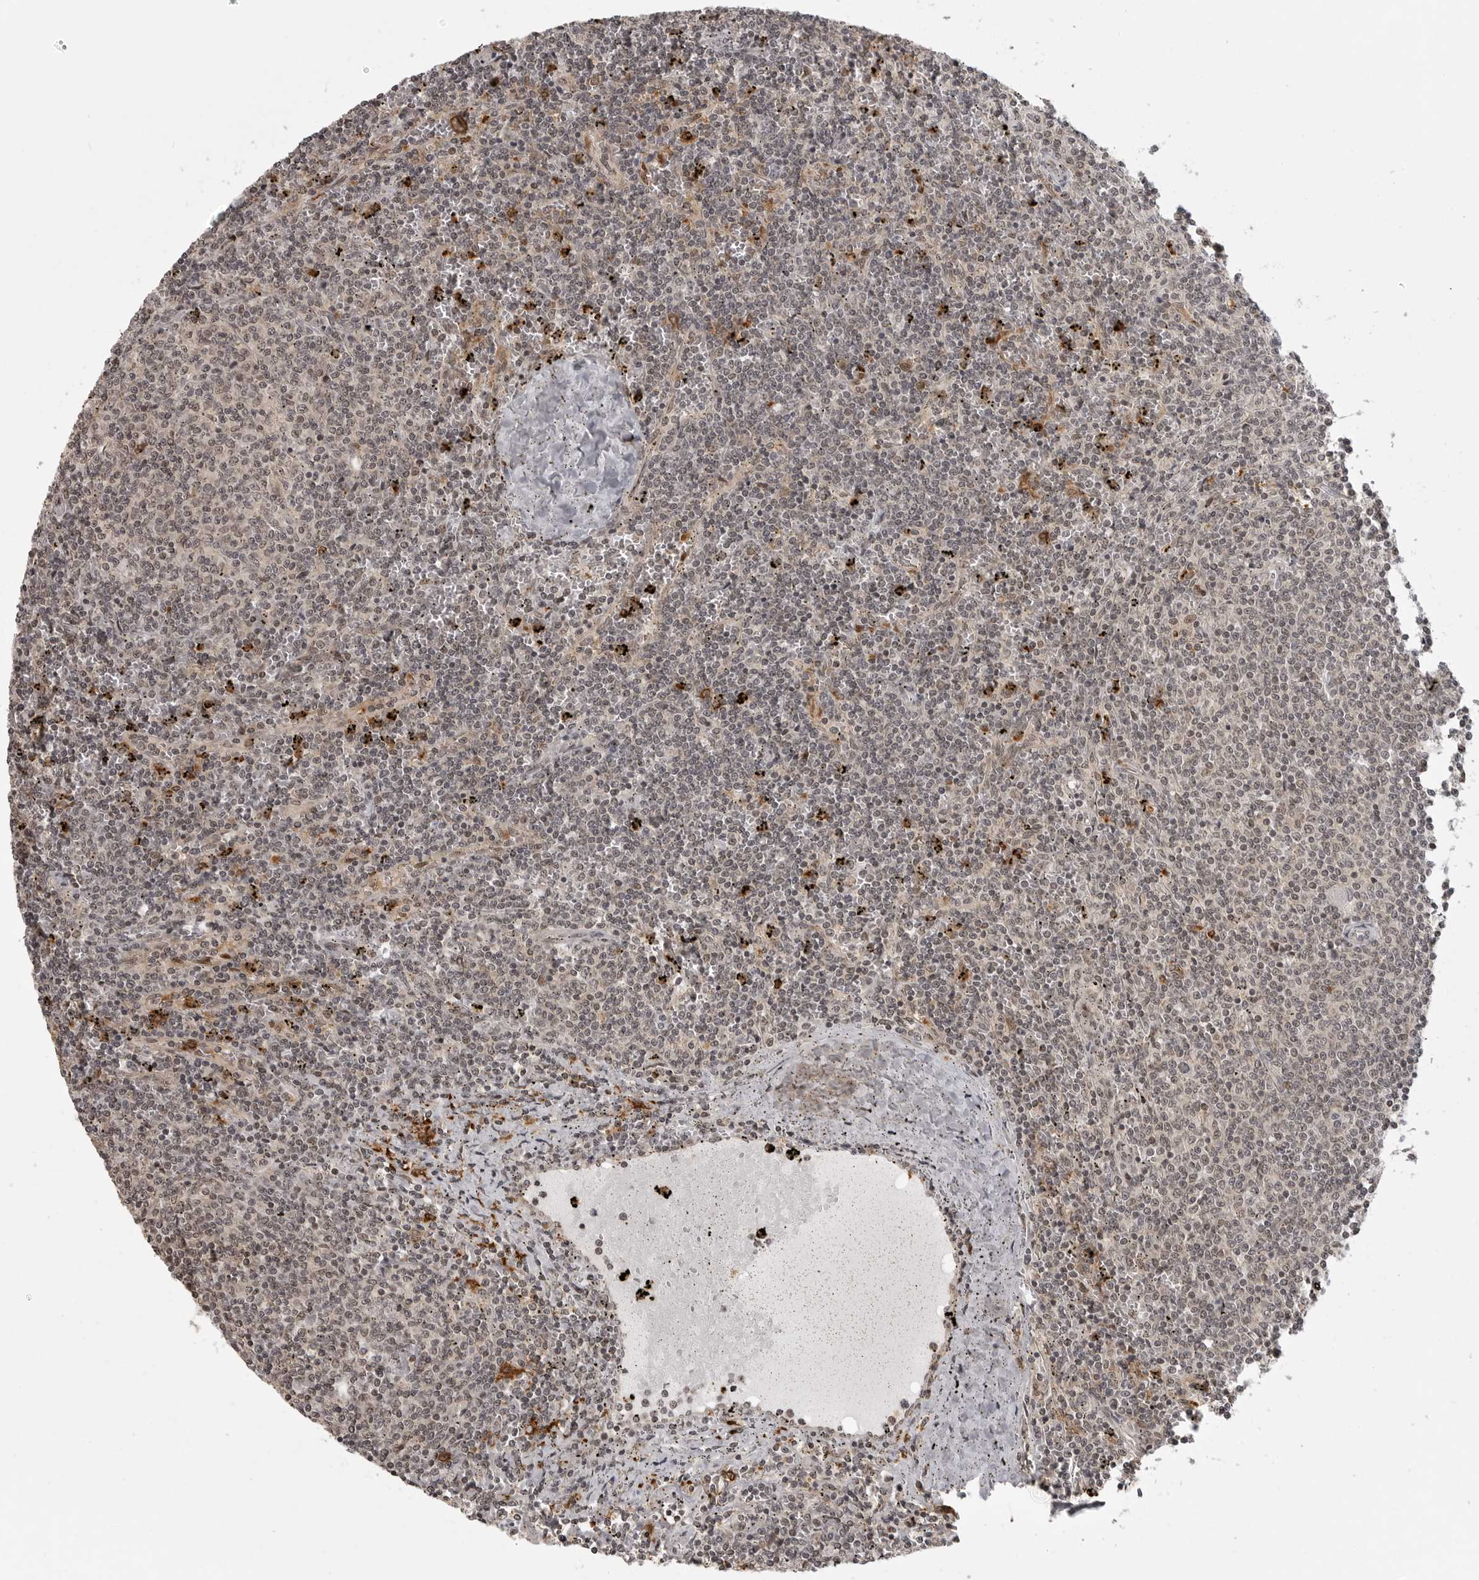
{"staining": {"intensity": "weak", "quantity": "25%-75%", "location": "nuclear"}, "tissue": "lymphoma", "cell_type": "Tumor cells", "image_type": "cancer", "snomed": [{"axis": "morphology", "description": "Malignant lymphoma, non-Hodgkin's type, Low grade"}, {"axis": "topography", "description": "Spleen"}], "caption": "IHC (DAB (3,3'-diaminobenzidine)) staining of human low-grade malignant lymphoma, non-Hodgkin's type displays weak nuclear protein staining in about 25%-75% of tumor cells.", "gene": "PEG3", "patient": {"sex": "female", "age": 50}}